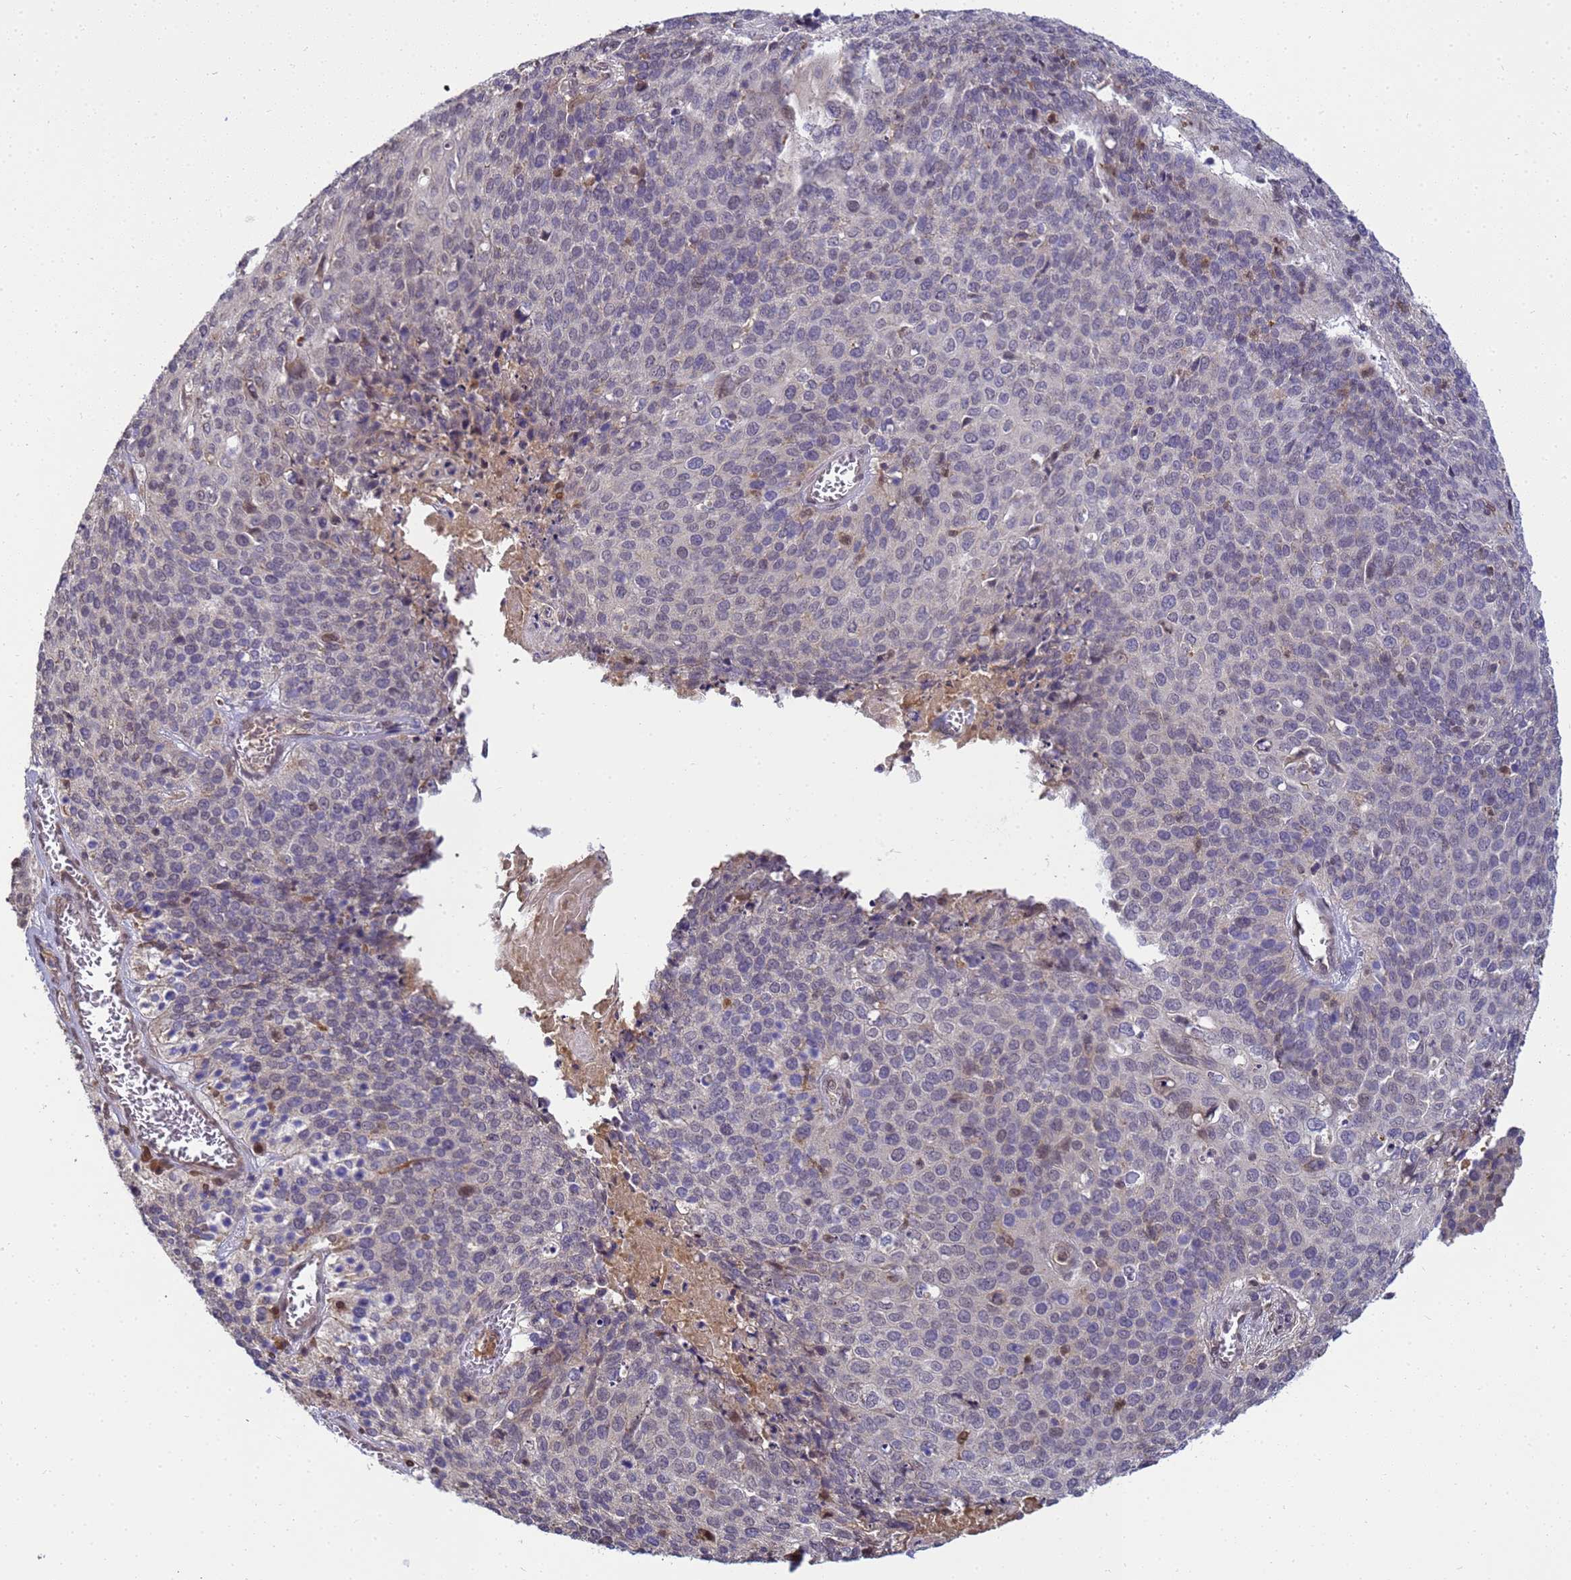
{"staining": {"intensity": "negative", "quantity": "none", "location": "none"}, "tissue": "cervical cancer", "cell_type": "Tumor cells", "image_type": "cancer", "snomed": [{"axis": "morphology", "description": "Squamous cell carcinoma, NOS"}, {"axis": "topography", "description": "Cervix"}], "caption": "IHC histopathology image of human cervical squamous cell carcinoma stained for a protein (brown), which reveals no expression in tumor cells. (Immunohistochemistry, brightfield microscopy, high magnification).", "gene": "TMEM74B", "patient": {"sex": "female", "age": 39}}